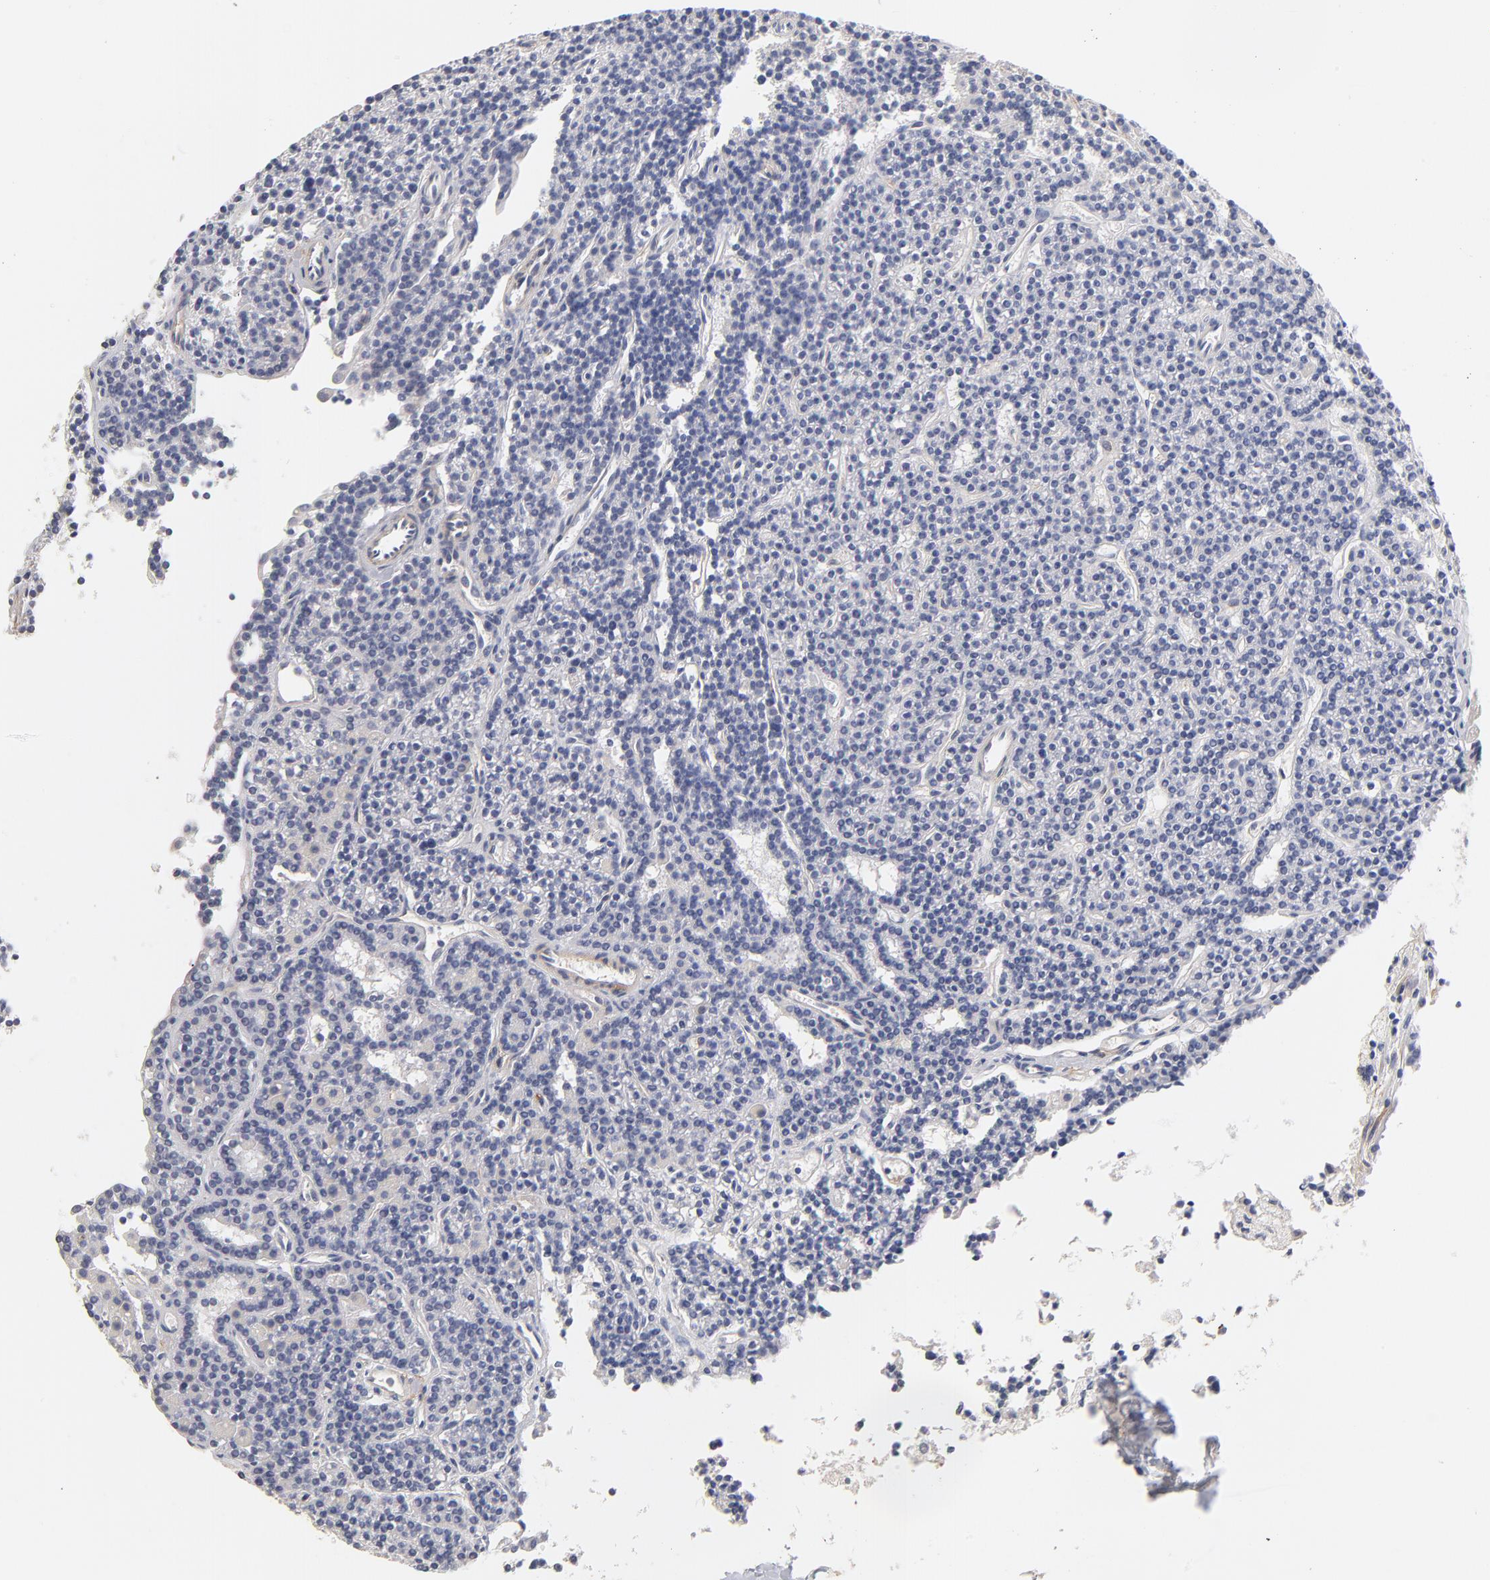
{"staining": {"intensity": "negative", "quantity": "none", "location": "none"}, "tissue": "parathyroid gland", "cell_type": "Glandular cells", "image_type": "normal", "snomed": [{"axis": "morphology", "description": "Normal tissue, NOS"}, {"axis": "topography", "description": "Parathyroid gland"}], "caption": "Immunohistochemistry (IHC) micrograph of unremarkable parathyroid gland: human parathyroid gland stained with DAB demonstrates no significant protein expression in glandular cells. The staining was performed using DAB to visualize the protein expression in brown, while the nuclei were stained in blue with hematoxylin (Magnification: 20x).", "gene": "ITGA8", "patient": {"sex": "female", "age": 45}}